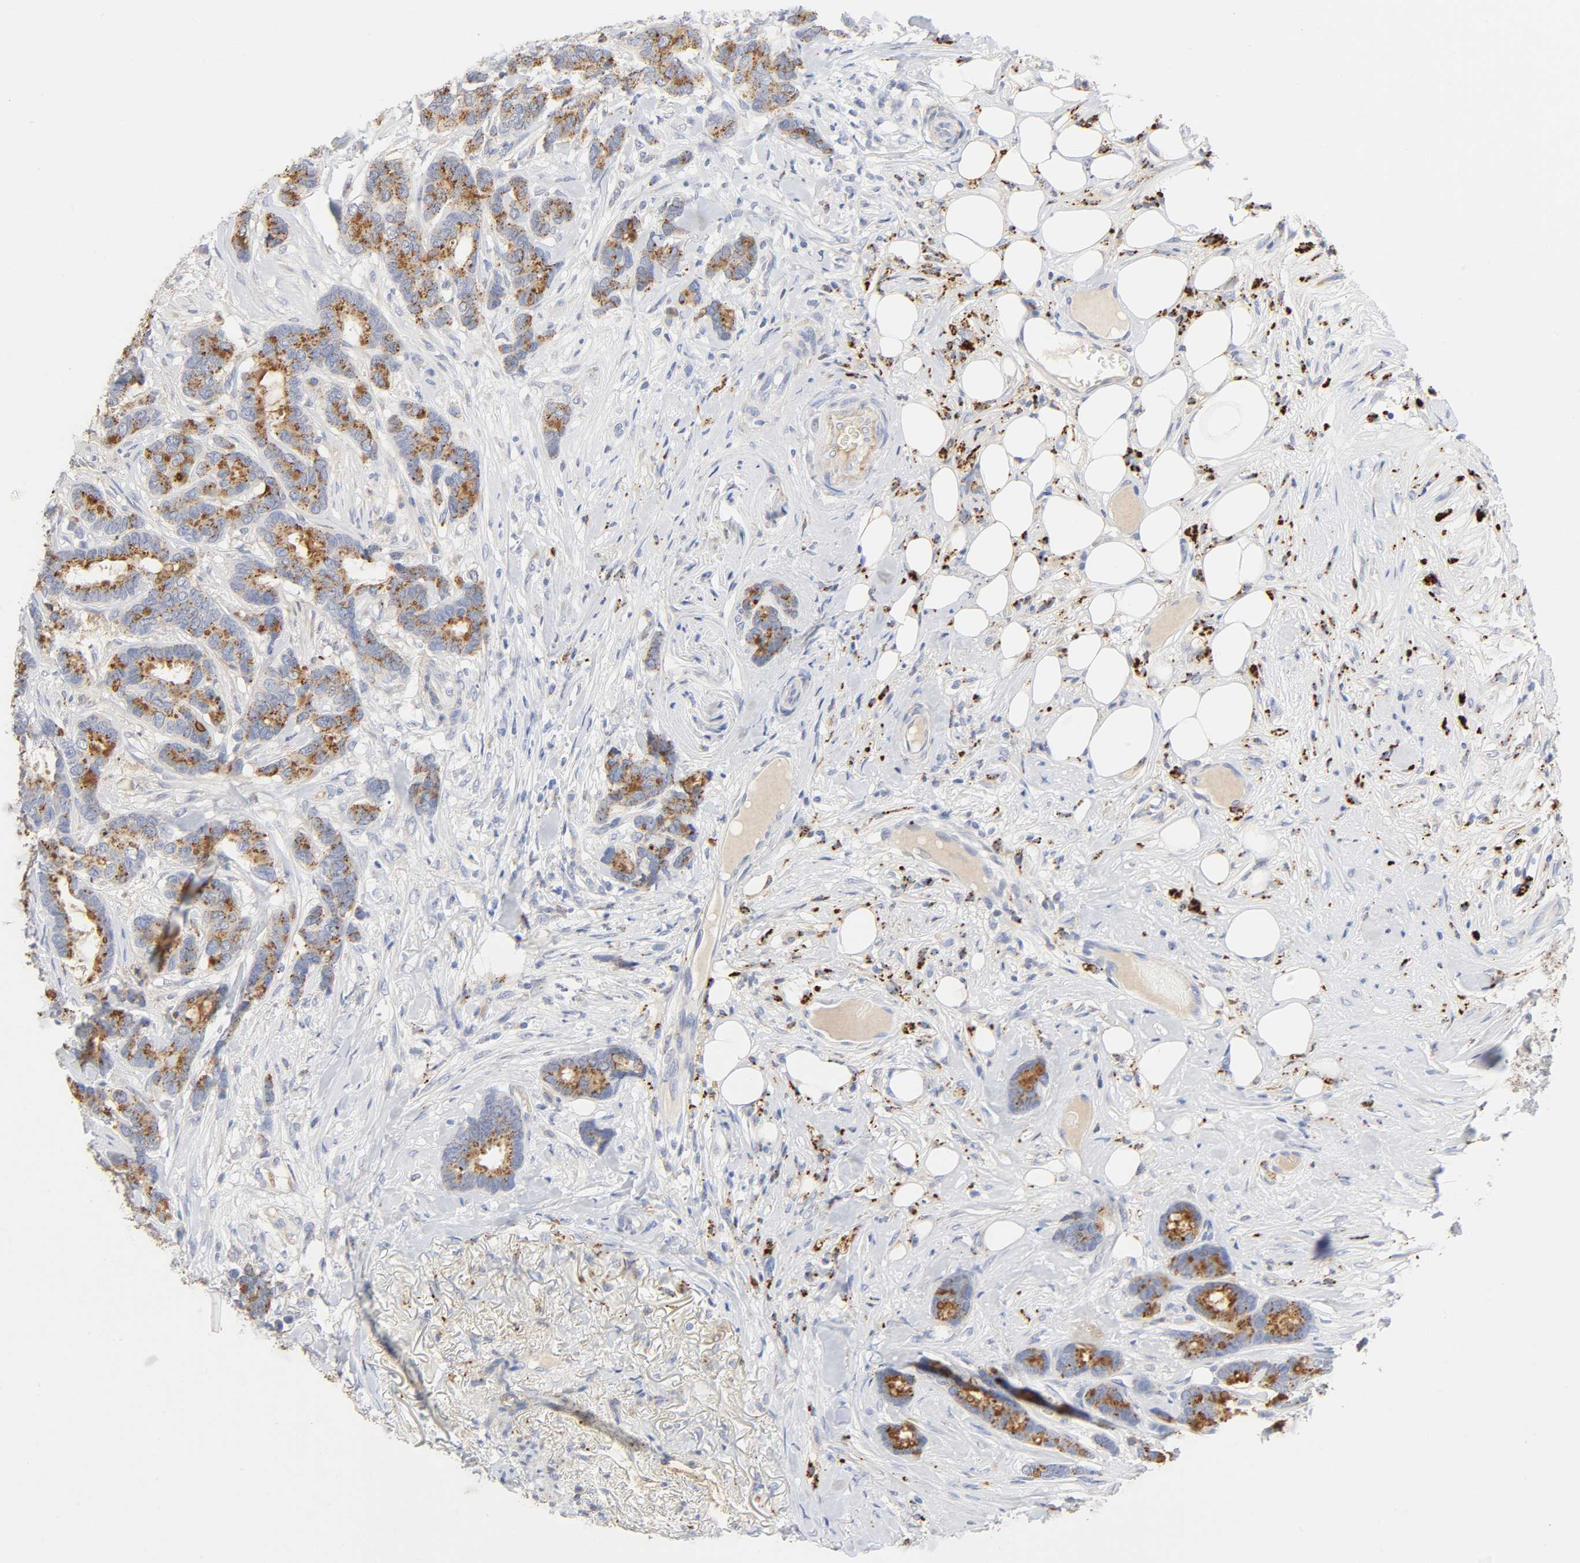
{"staining": {"intensity": "strong", "quantity": ">75%", "location": "cytoplasmic/membranous"}, "tissue": "breast cancer", "cell_type": "Tumor cells", "image_type": "cancer", "snomed": [{"axis": "morphology", "description": "Duct carcinoma"}, {"axis": "topography", "description": "Breast"}], "caption": "Strong cytoplasmic/membranous staining for a protein is appreciated in about >75% of tumor cells of breast cancer using immunohistochemistry.", "gene": "MAGEB17", "patient": {"sex": "female", "age": 87}}